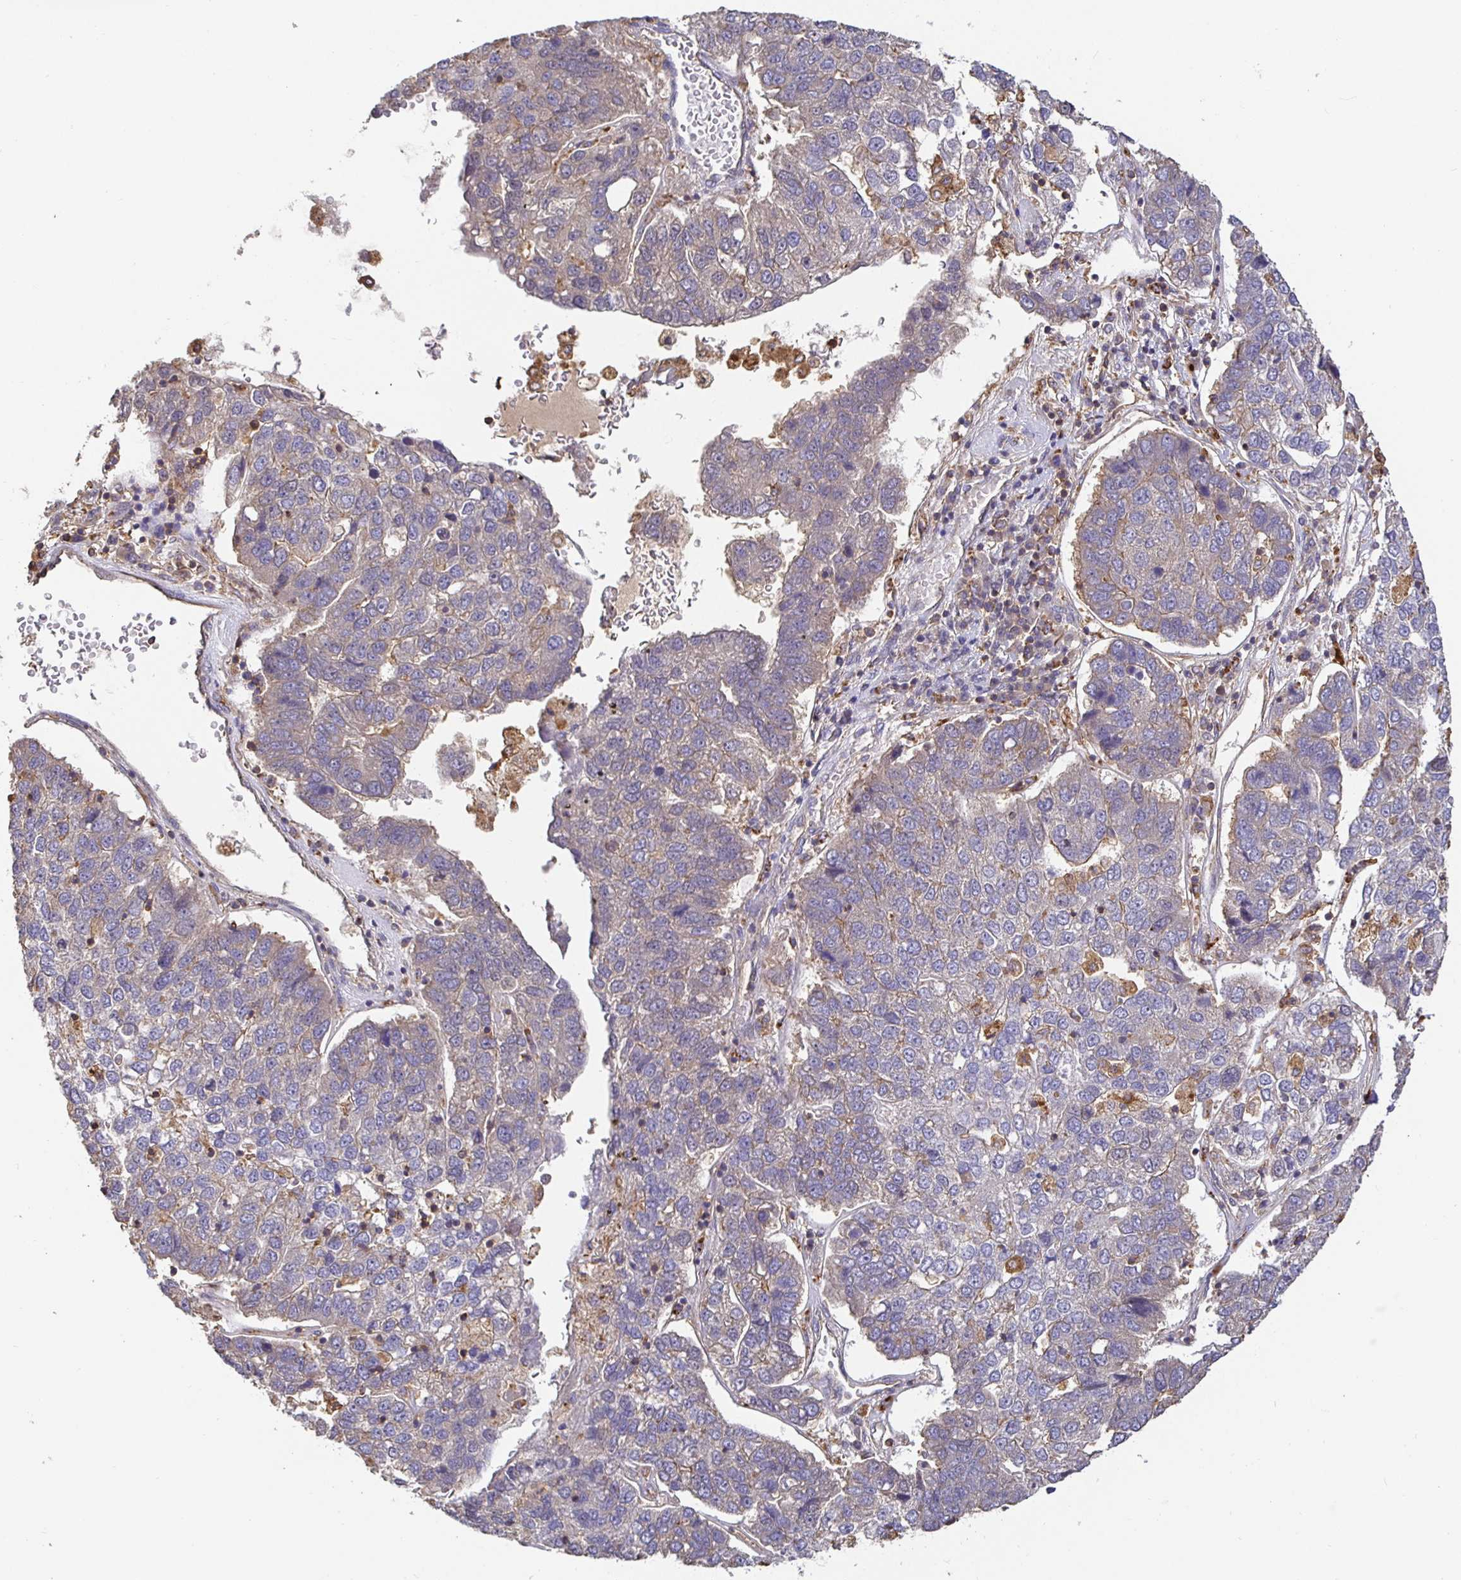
{"staining": {"intensity": "weak", "quantity": "<25%", "location": "cytoplasmic/membranous"}, "tissue": "pancreatic cancer", "cell_type": "Tumor cells", "image_type": "cancer", "snomed": [{"axis": "morphology", "description": "Adenocarcinoma, NOS"}, {"axis": "topography", "description": "Pancreas"}], "caption": "Photomicrograph shows no significant protein staining in tumor cells of pancreatic cancer.", "gene": "C1QTNF7", "patient": {"sex": "female", "age": 61}}